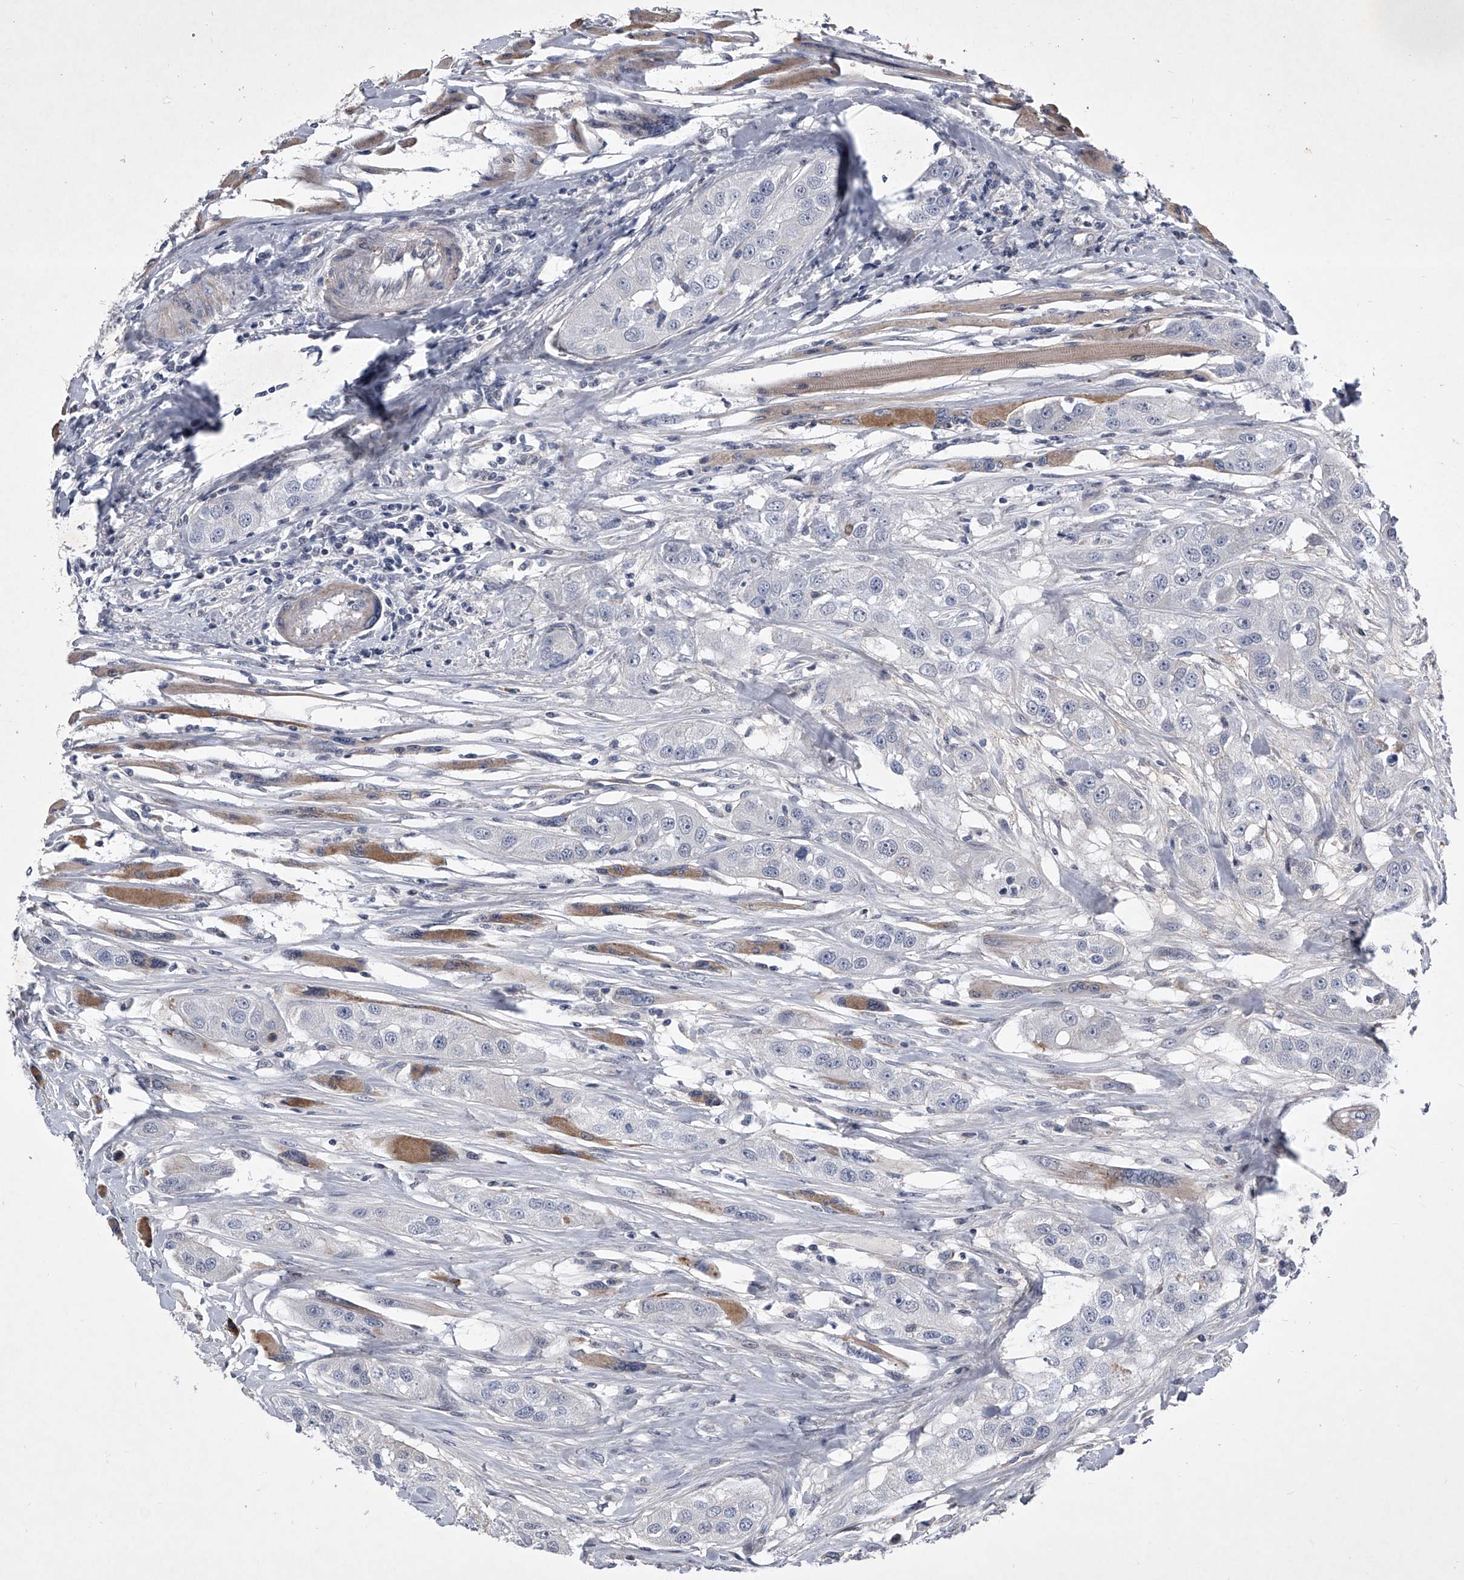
{"staining": {"intensity": "negative", "quantity": "none", "location": "none"}, "tissue": "head and neck cancer", "cell_type": "Tumor cells", "image_type": "cancer", "snomed": [{"axis": "morphology", "description": "Normal tissue, NOS"}, {"axis": "morphology", "description": "Squamous cell carcinoma, NOS"}, {"axis": "topography", "description": "Skeletal muscle"}, {"axis": "topography", "description": "Head-Neck"}], "caption": "The photomicrograph exhibits no staining of tumor cells in squamous cell carcinoma (head and neck). (Immunohistochemistry (ihc), brightfield microscopy, high magnification).", "gene": "ZNF76", "patient": {"sex": "male", "age": 51}}